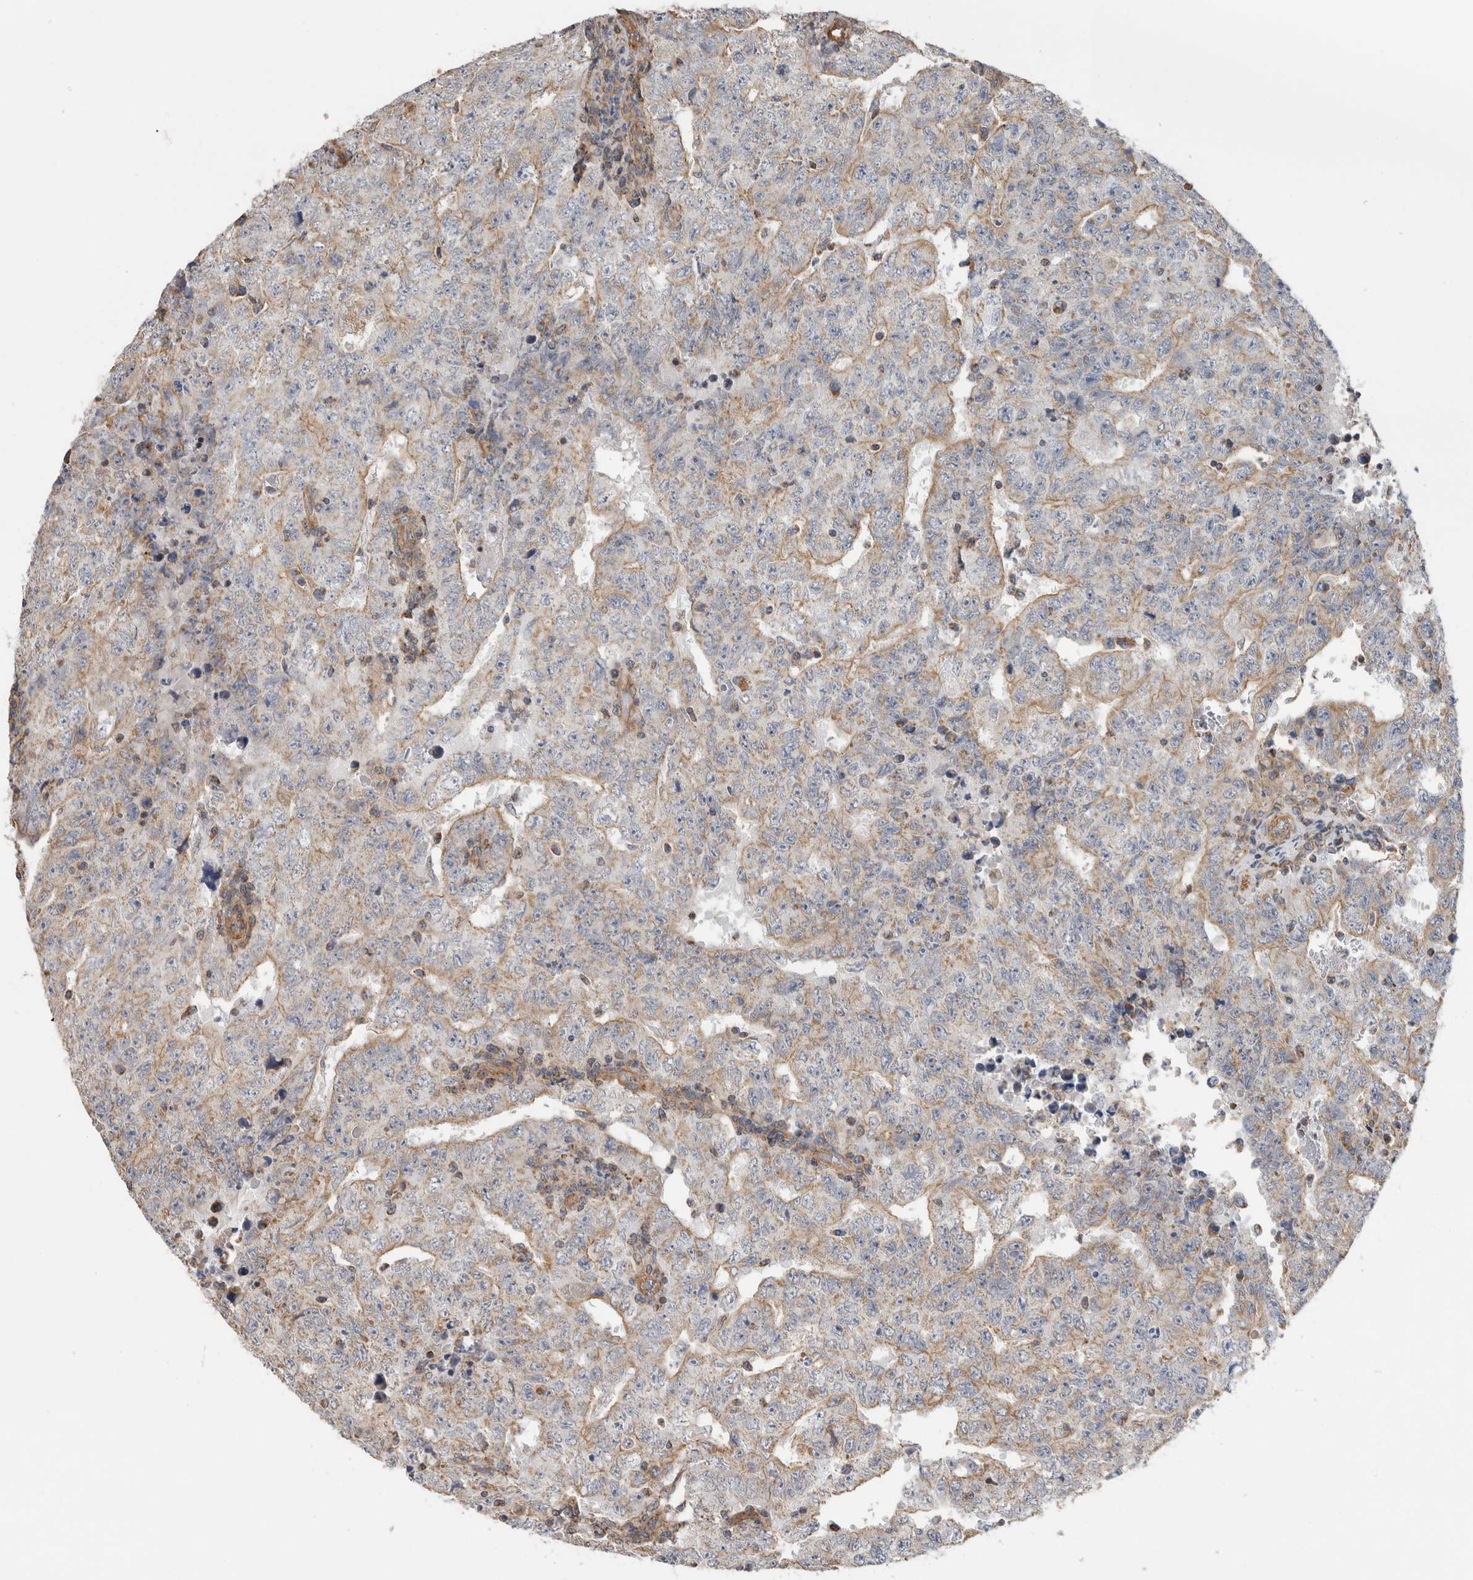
{"staining": {"intensity": "weak", "quantity": "25%-75%", "location": "cytoplasmic/membranous"}, "tissue": "testis cancer", "cell_type": "Tumor cells", "image_type": "cancer", "snomed": [{"axis": "morphology", "description": "Carcinoma, Embryonal, NOS"}, {"axis": "topography", "description": "Testis"}], "caption": "Protein staining exhibits weak cytoplasmic/membranous expression in about 25%-75% of tumor cells in embryonal carcinoma (testis).", "gene": "SFXN2", "patient": {"sex": "male", "age": 26}}